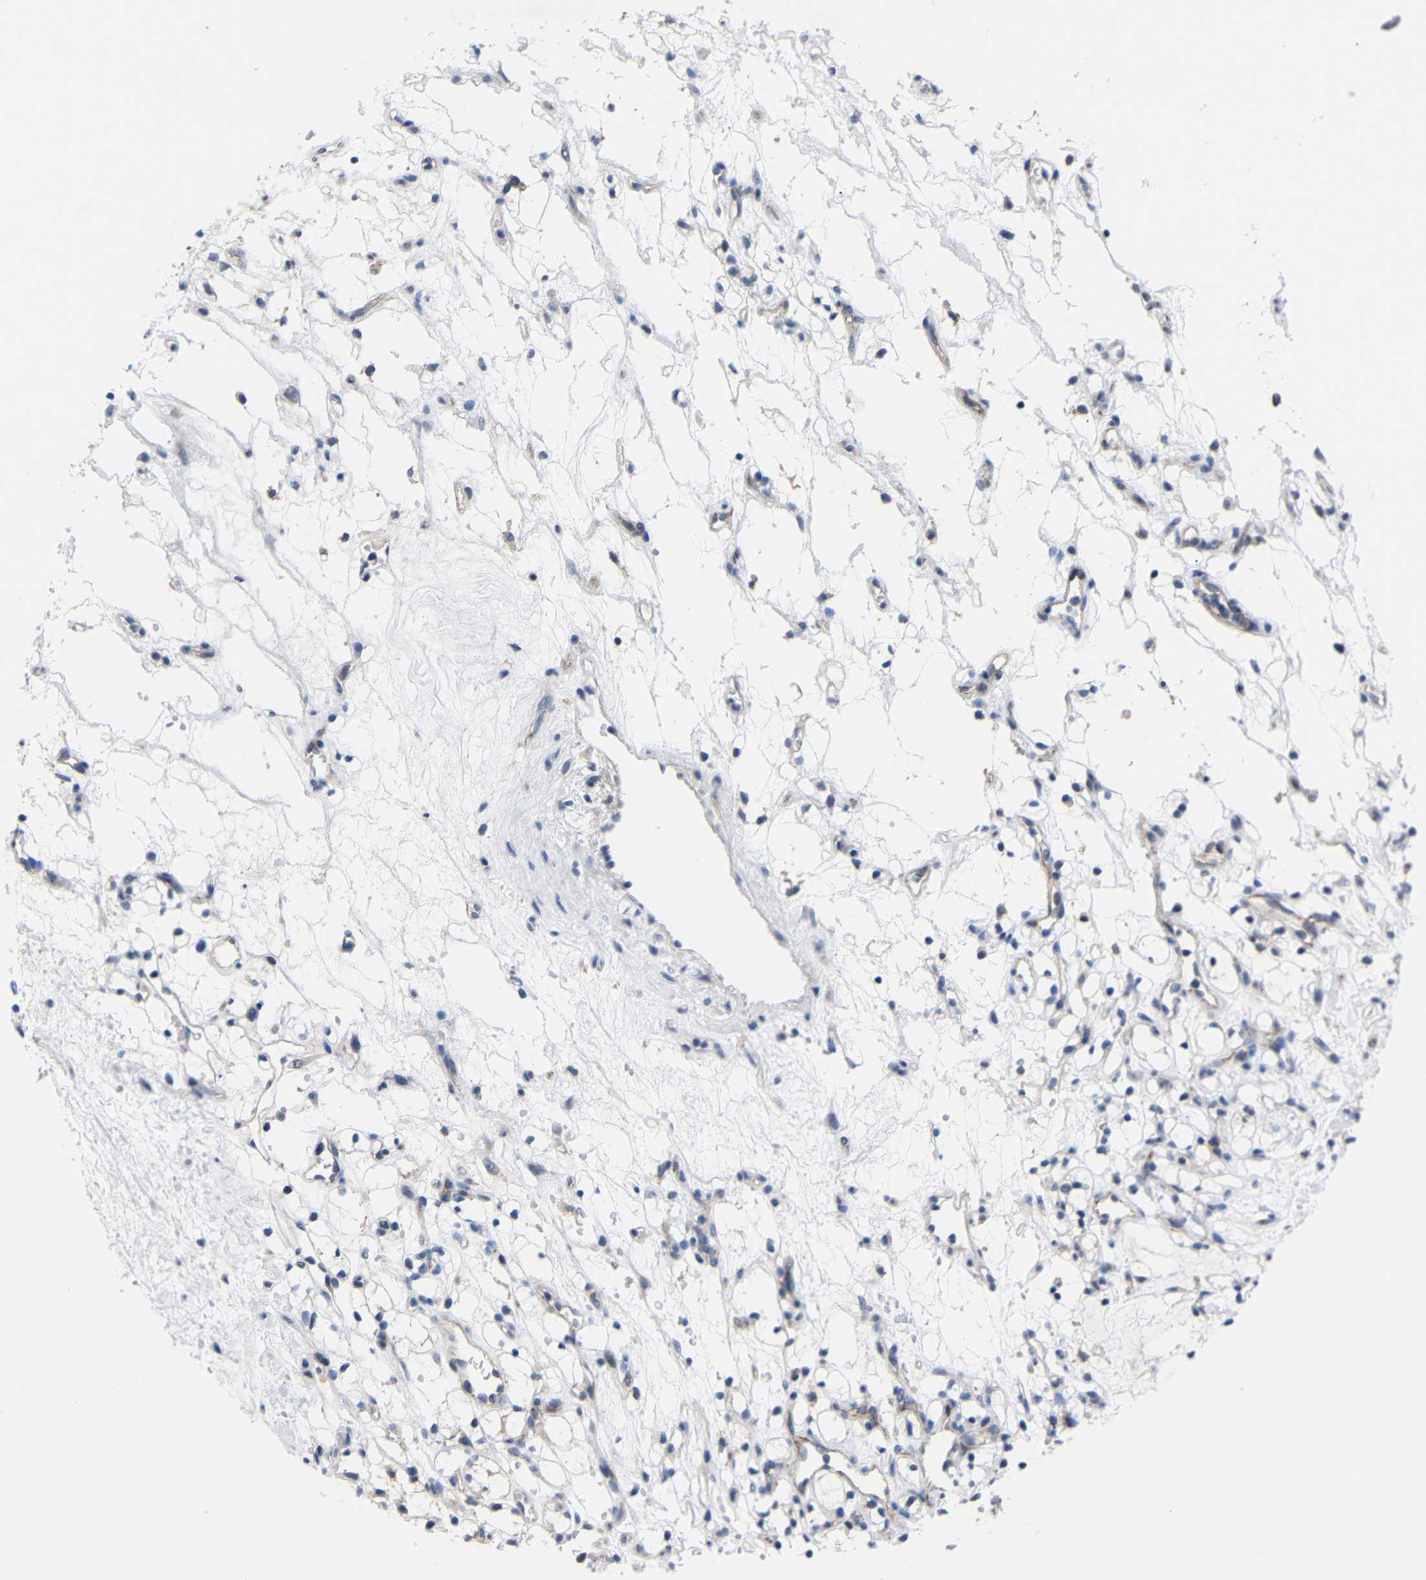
{"staining": {"intensity": "negative", "quantity": "none", "location": "none"}, "tissue": "renal cancer", "cell_type": "Tumor cells", "image_type": "cancer", "snomed": [{"axis": "morphology", "description": "Adenocarcinoma, NOS"}, {"axis": "topography", "description": "Kidney"}], "caption": "Immunohistochemistry photomicrograph of neoplastic tissue: renal cancer (adenocarcinoma) stained with DAB (3,3'-diaminobenzidine) displays no significant protein staining in tumor cells.", "gene": "CMTM1", "patient": {"sex": "female", "age": 60}}